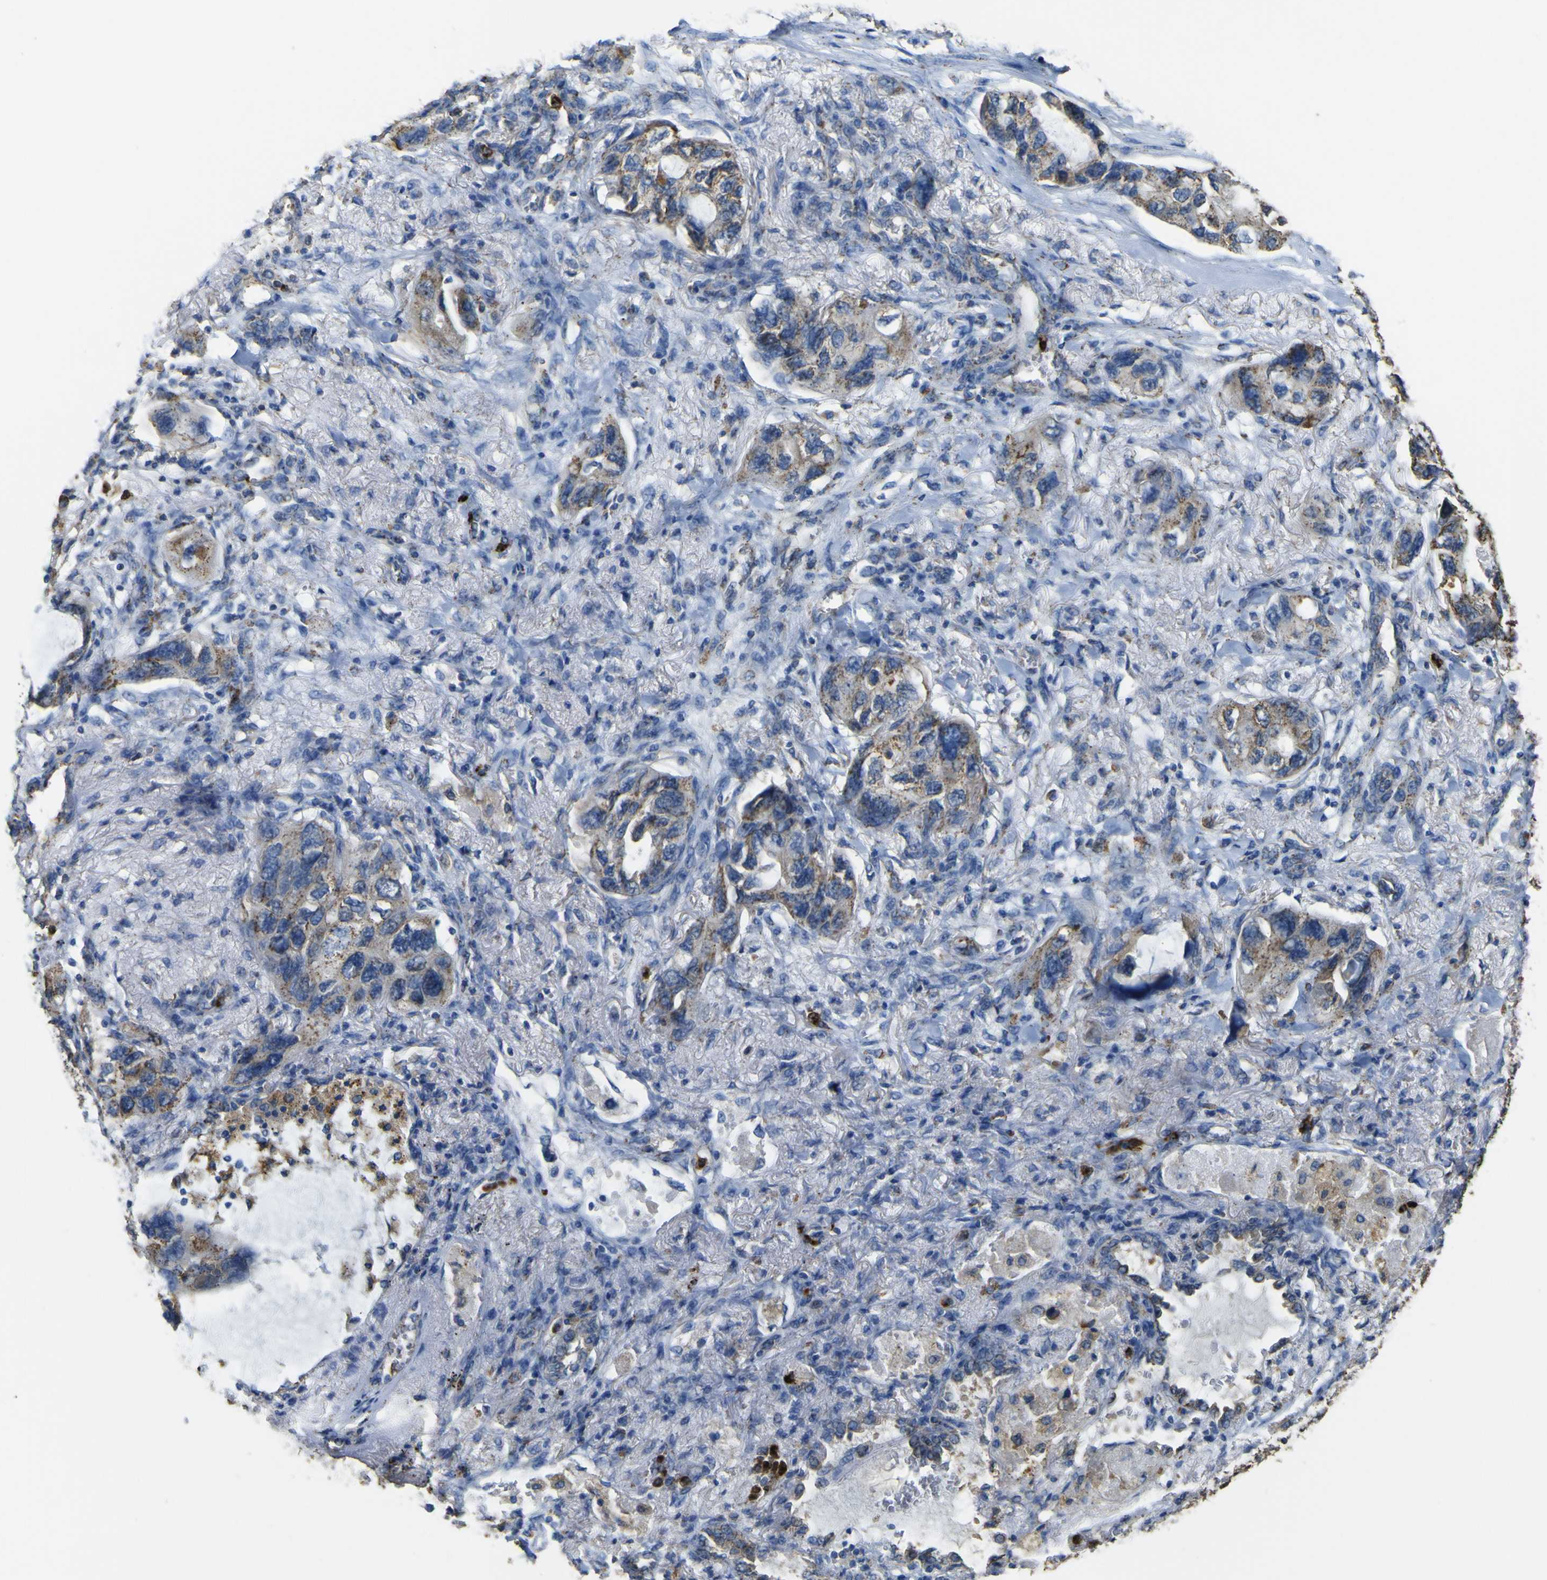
{"staining": {"intensity": "moderate", "quantity": "25%-75%", "location": "cytoplasmic/membranous"}, "tissue": "lung cancer", "cell_type": "Tumor cells", "image_type": "cancer", "snomed": [{"axis": "morphology", "description": "Squamous cell carcinoma, NOS"}, {"axis": "topography", "description": "Lung"}], "caption": "A medium amount of moderate cytoplasmic/membranous positivity is present in approximately 25%-75% of tumor cells in squamous cell carcinoma (lung) tissue.", "gene": "ACSL3", "patient": {"sex": "female", "age": 73}}